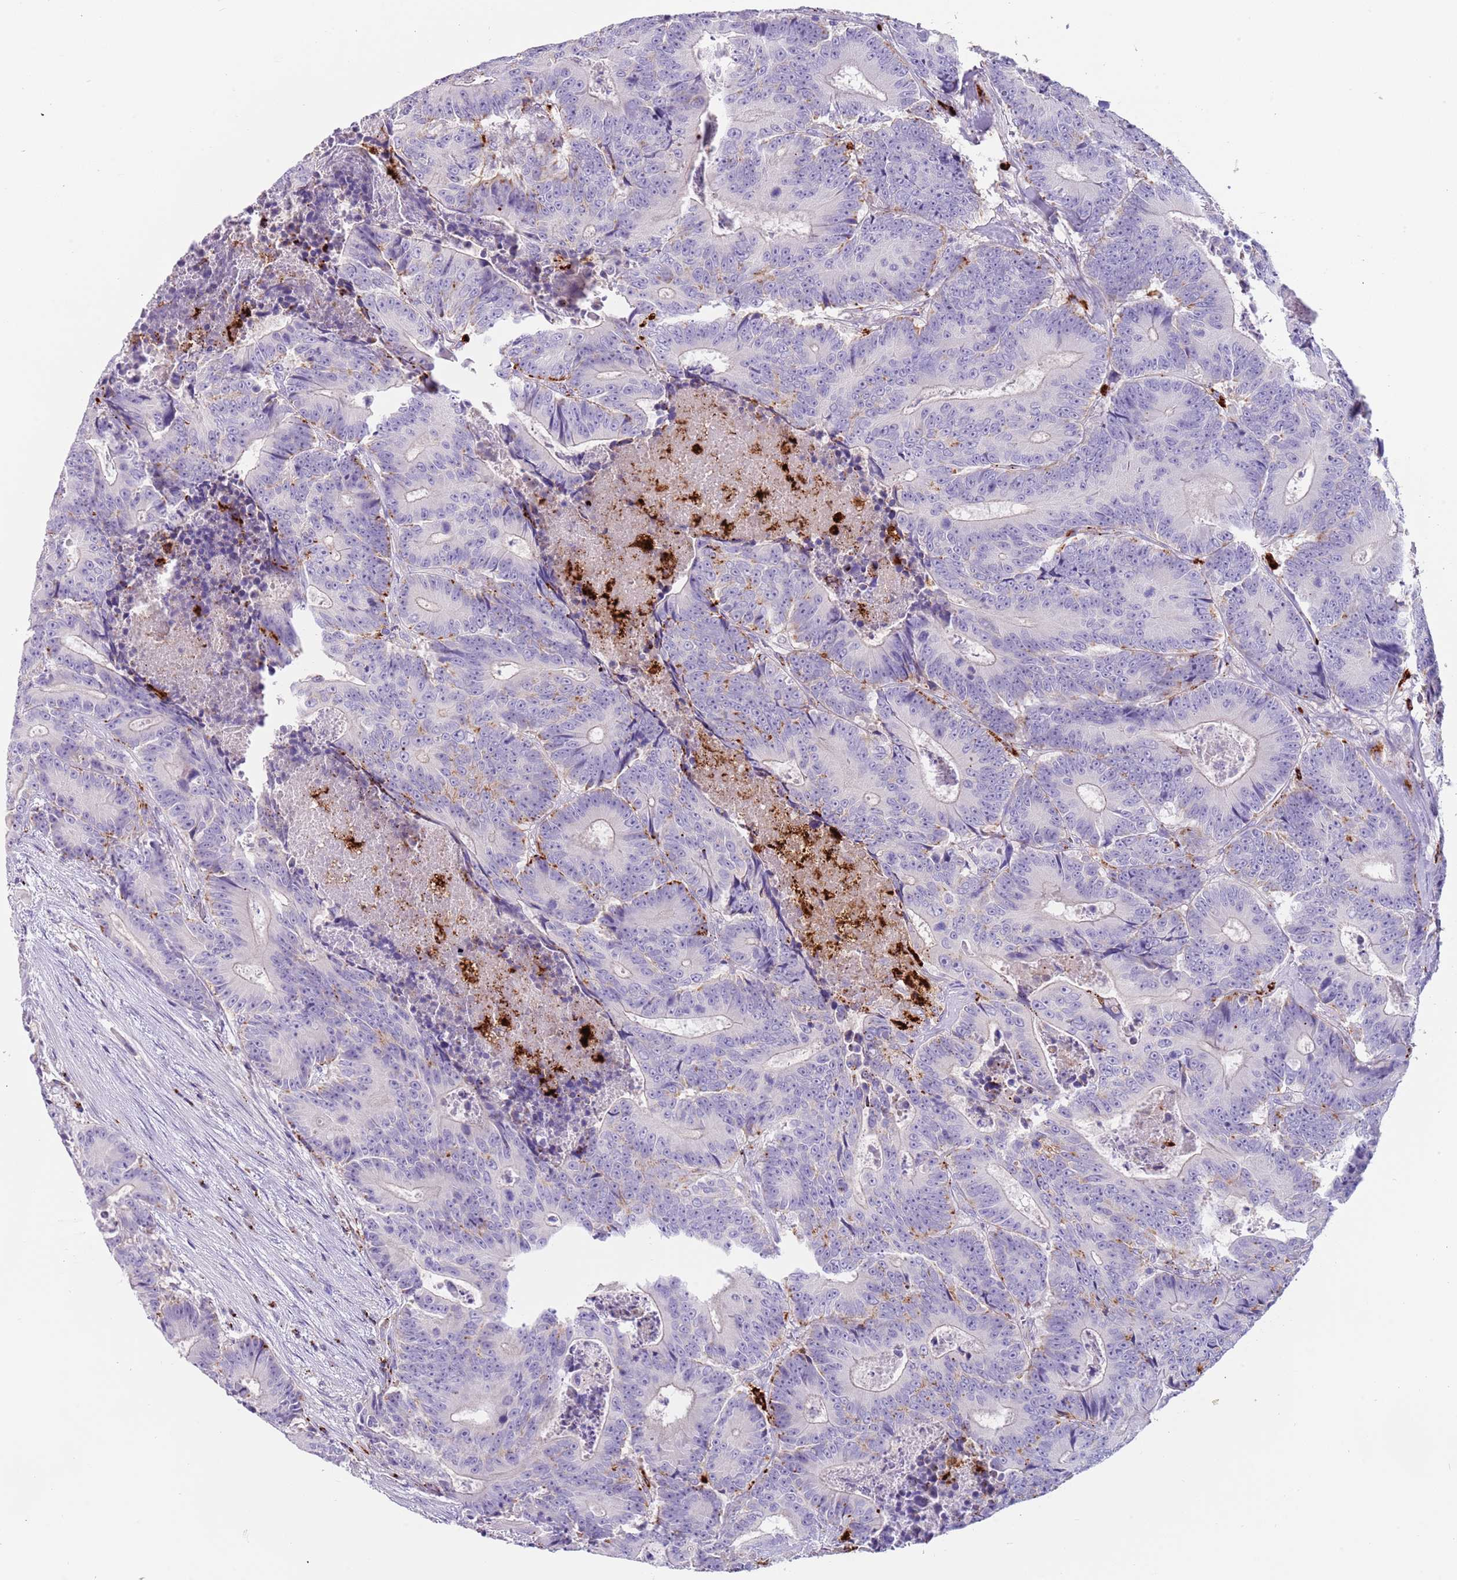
{"staining": {"intensity": "negative", "quantity": "none", "location": "none"}, "tissue": "colorectal cancer", "cell_type": "Tumor cells", "image_type": "cancer", "snomed": [{"axis": "morphology", "description": "Adenocarcinoma, NOS"}, {"axis": "topography", "description": "Colon"}], "caption": "This is an IHC image of human colorectal cancer (adenocarcinoma). There is no positivity in tumor cells.", "gene": "LRRN3", "patient": {"sex": "male", "age": 83}}